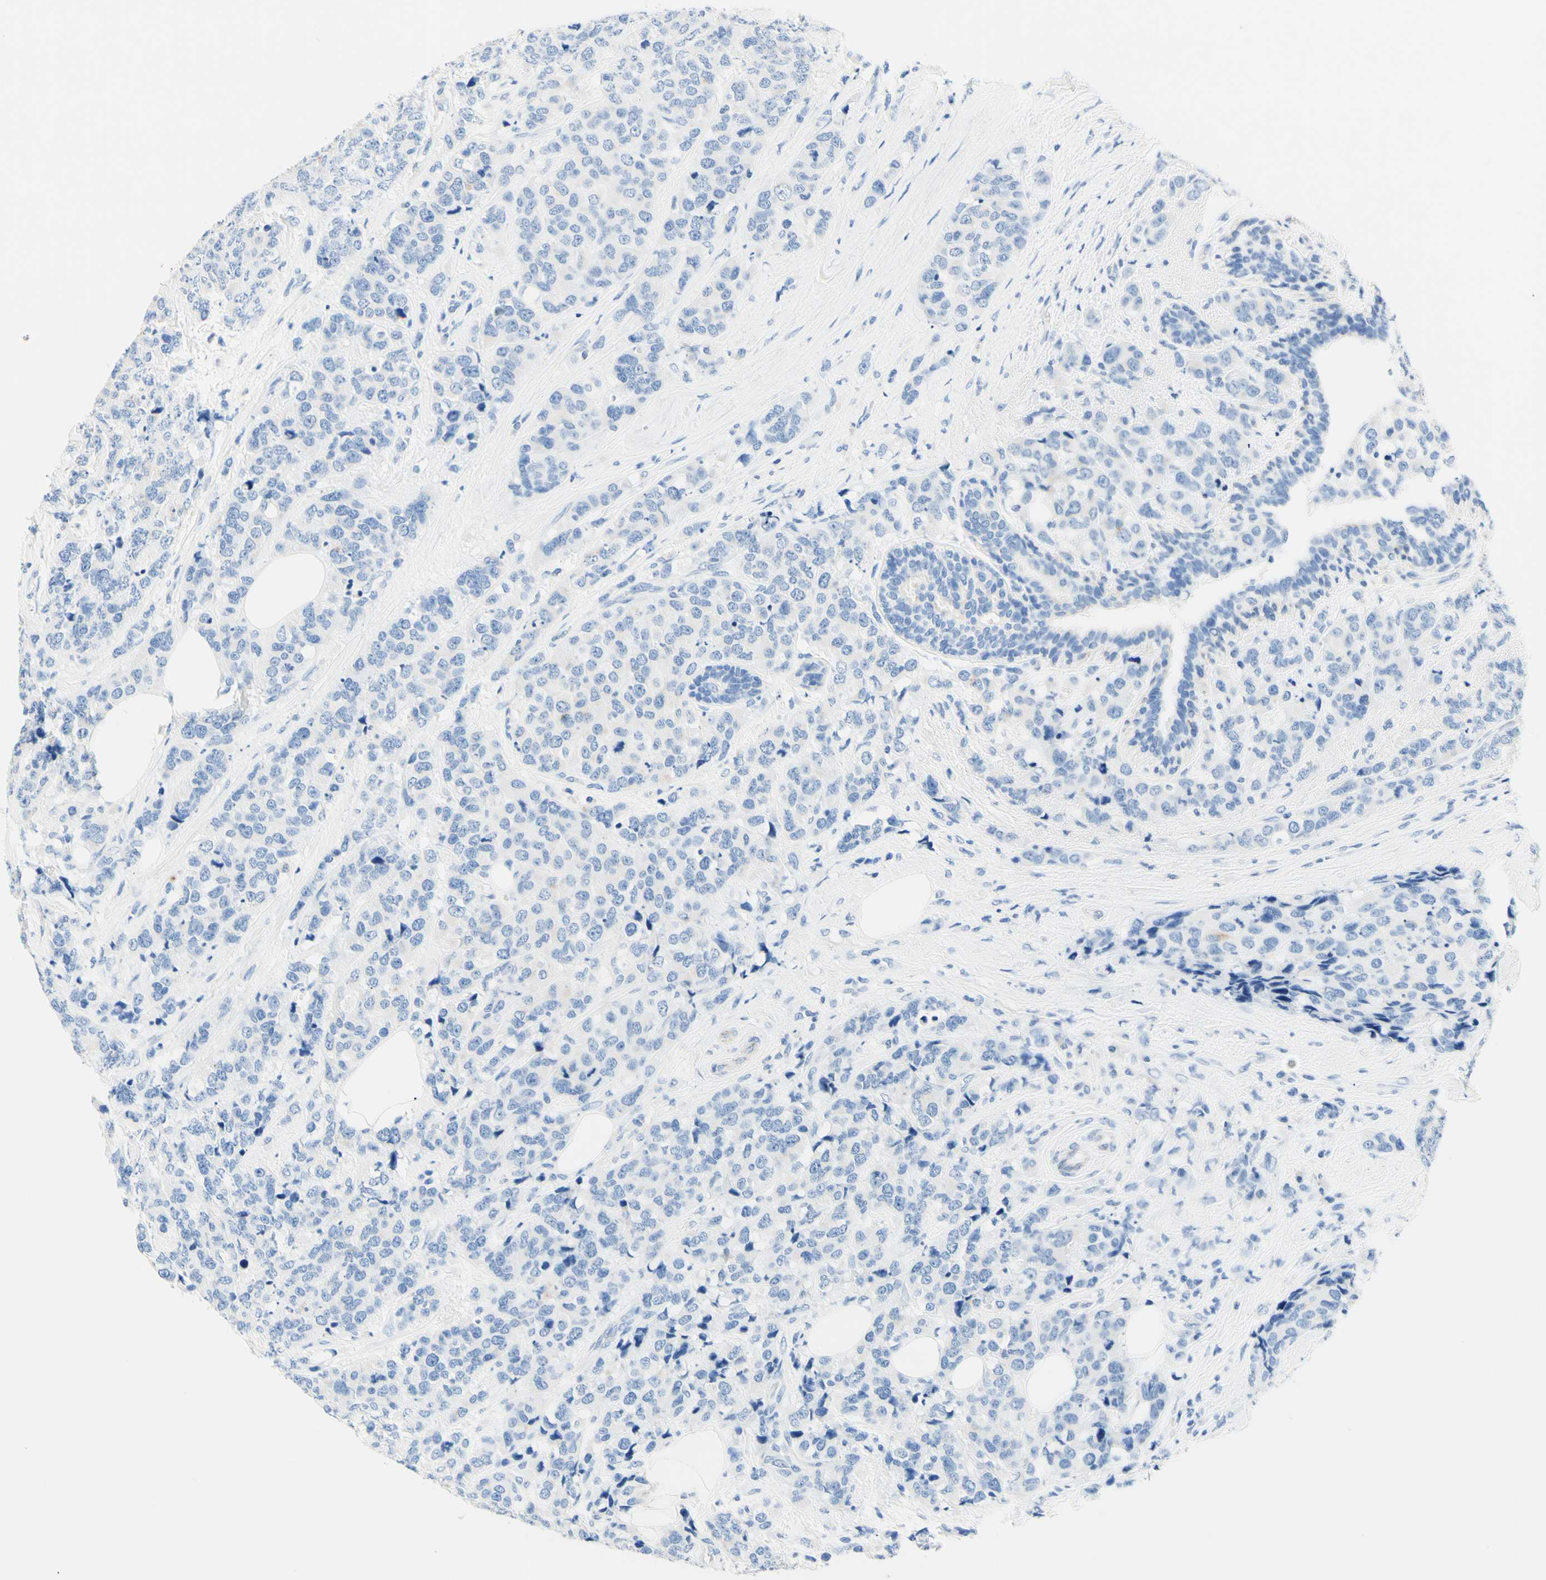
{"staining": {"intensity": "negative", "quantity": "none", "location": "none"}, "tissue": "breast cancer", "cell_type": "Tumor cells", "image_type": "cancer", "snomed": [{"axis": "morphology", "description": "Lobular carcinoma"}, {"axis": "topography", "description": "Breast"}], "caption": "High power microscopy photomicrograph of an immunohistochemistry (IHC) micrograph of breast cancer (lobular carcinoma), revealing no significant staining in tumor cells. (Brightfield microscopy of DAB (3,3'-diaminobenzidine) immunohistochemistry (IHC) at high magnification).", "gene": "HPCA", "patient": {"sex": "female", "age": 59}}